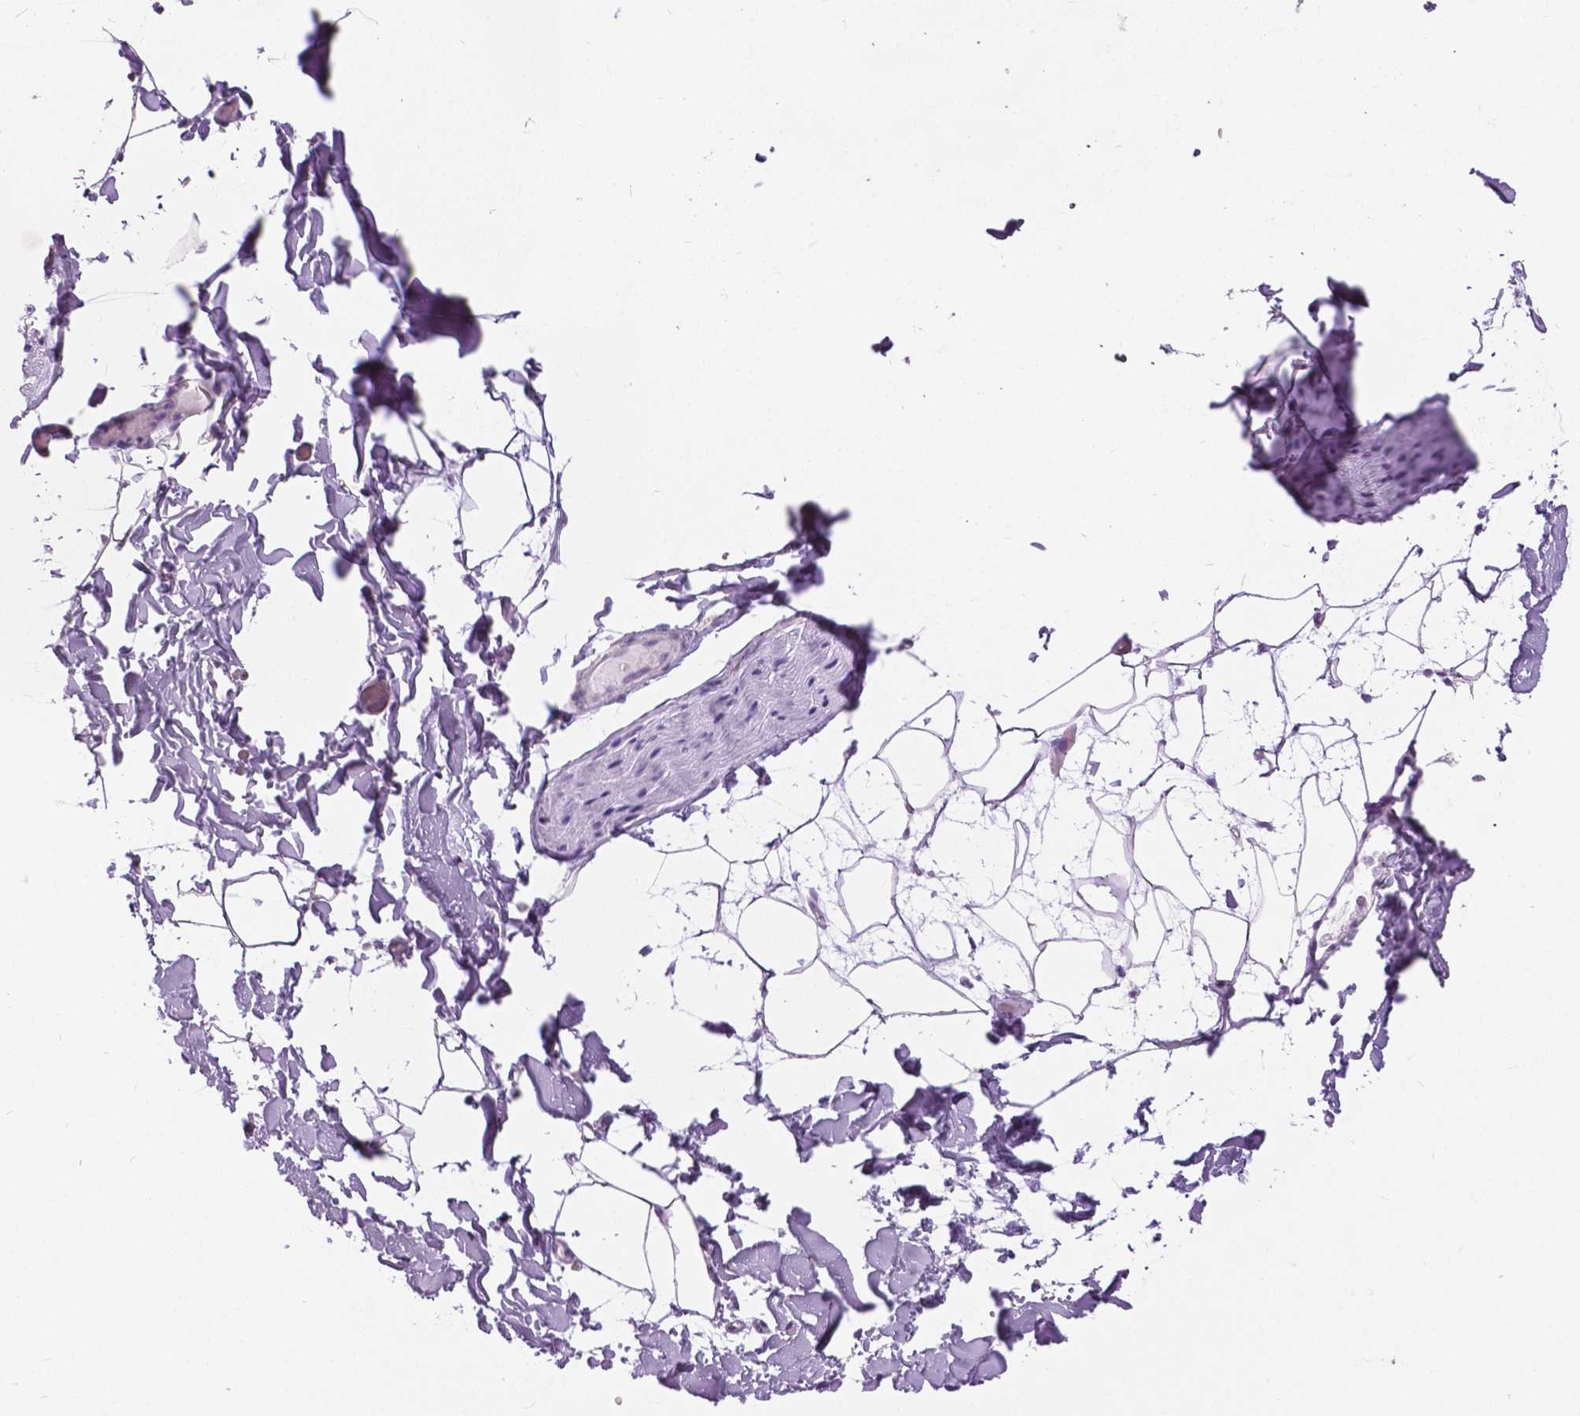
{"staining": {"intensity": "negative", "quantity": "none", "location": "none"}, "tissue": "adipose tissue", "cell_type": "Adipocytes", "image_type": "normal", "snomed": [{"axis": "morphology", "description": "Normal tissue, NOS"}, {"axis": "topography", "description": "Gallbladder"}, {"axis": "topography", "description": "Peripheral nerve tissue"}], "caption": "Protein analysis of normal adipose tissue demonstrates no significant positivity in adipocytes.", "gene": "MYOM1", "patient": {"sex": "female", "age": 45}}